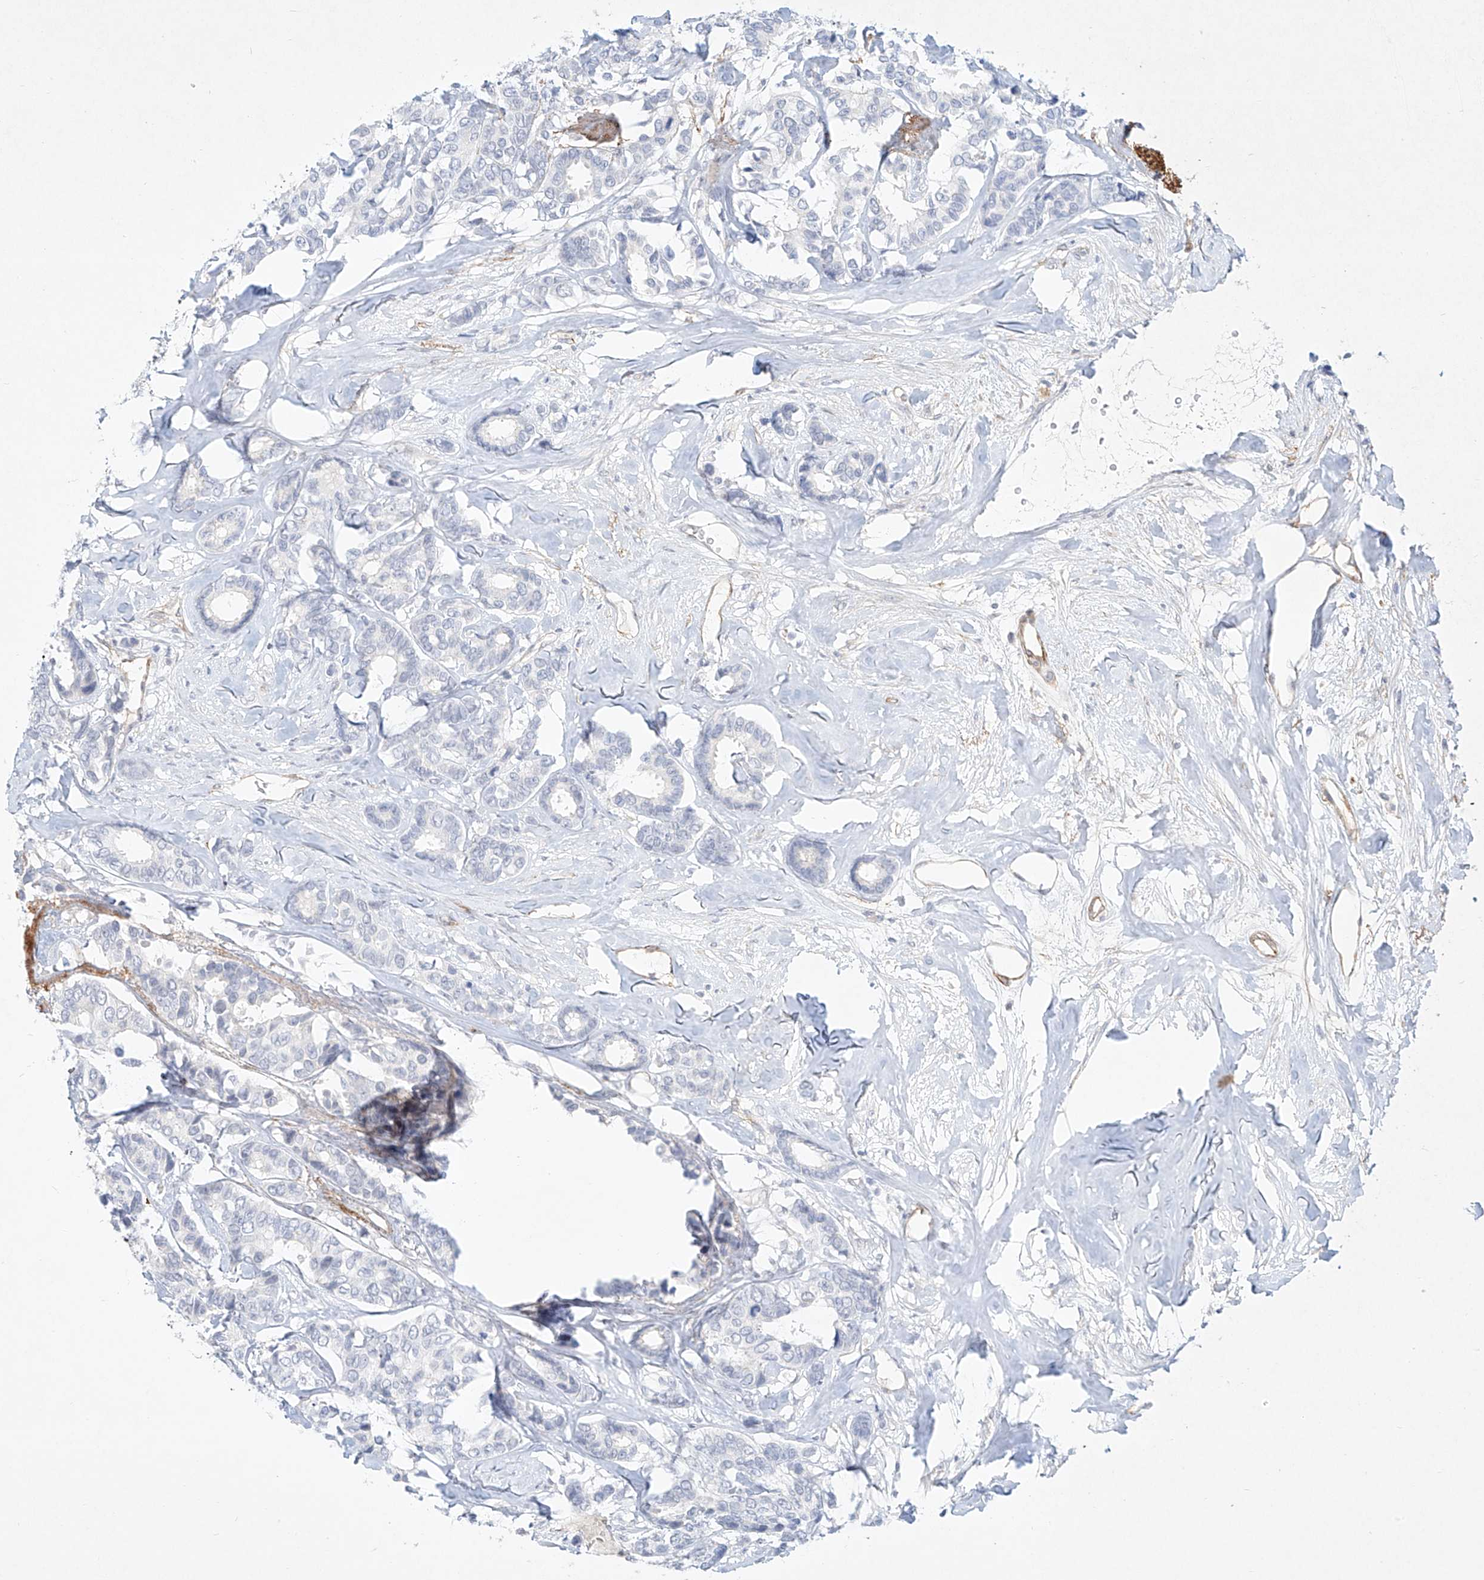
{"staining": {"intensity": "negative", "quantity": "none", "location": "none"}, "tissue": "breast cancer", "cell_type": "Tumor cells", "image_type": "cancer", "snomed": [{"axis": "morphology", "description": "Duct carcinoma"}, {"axis": "topography", "description": "Breast"}], "caption": "Breast cancer stained for a protein using immunohistochemistry (IHC) demonstrates no positivity tumor cells.", "gene": "REEP2", "patient": {"sex": "female", "age": 87}}